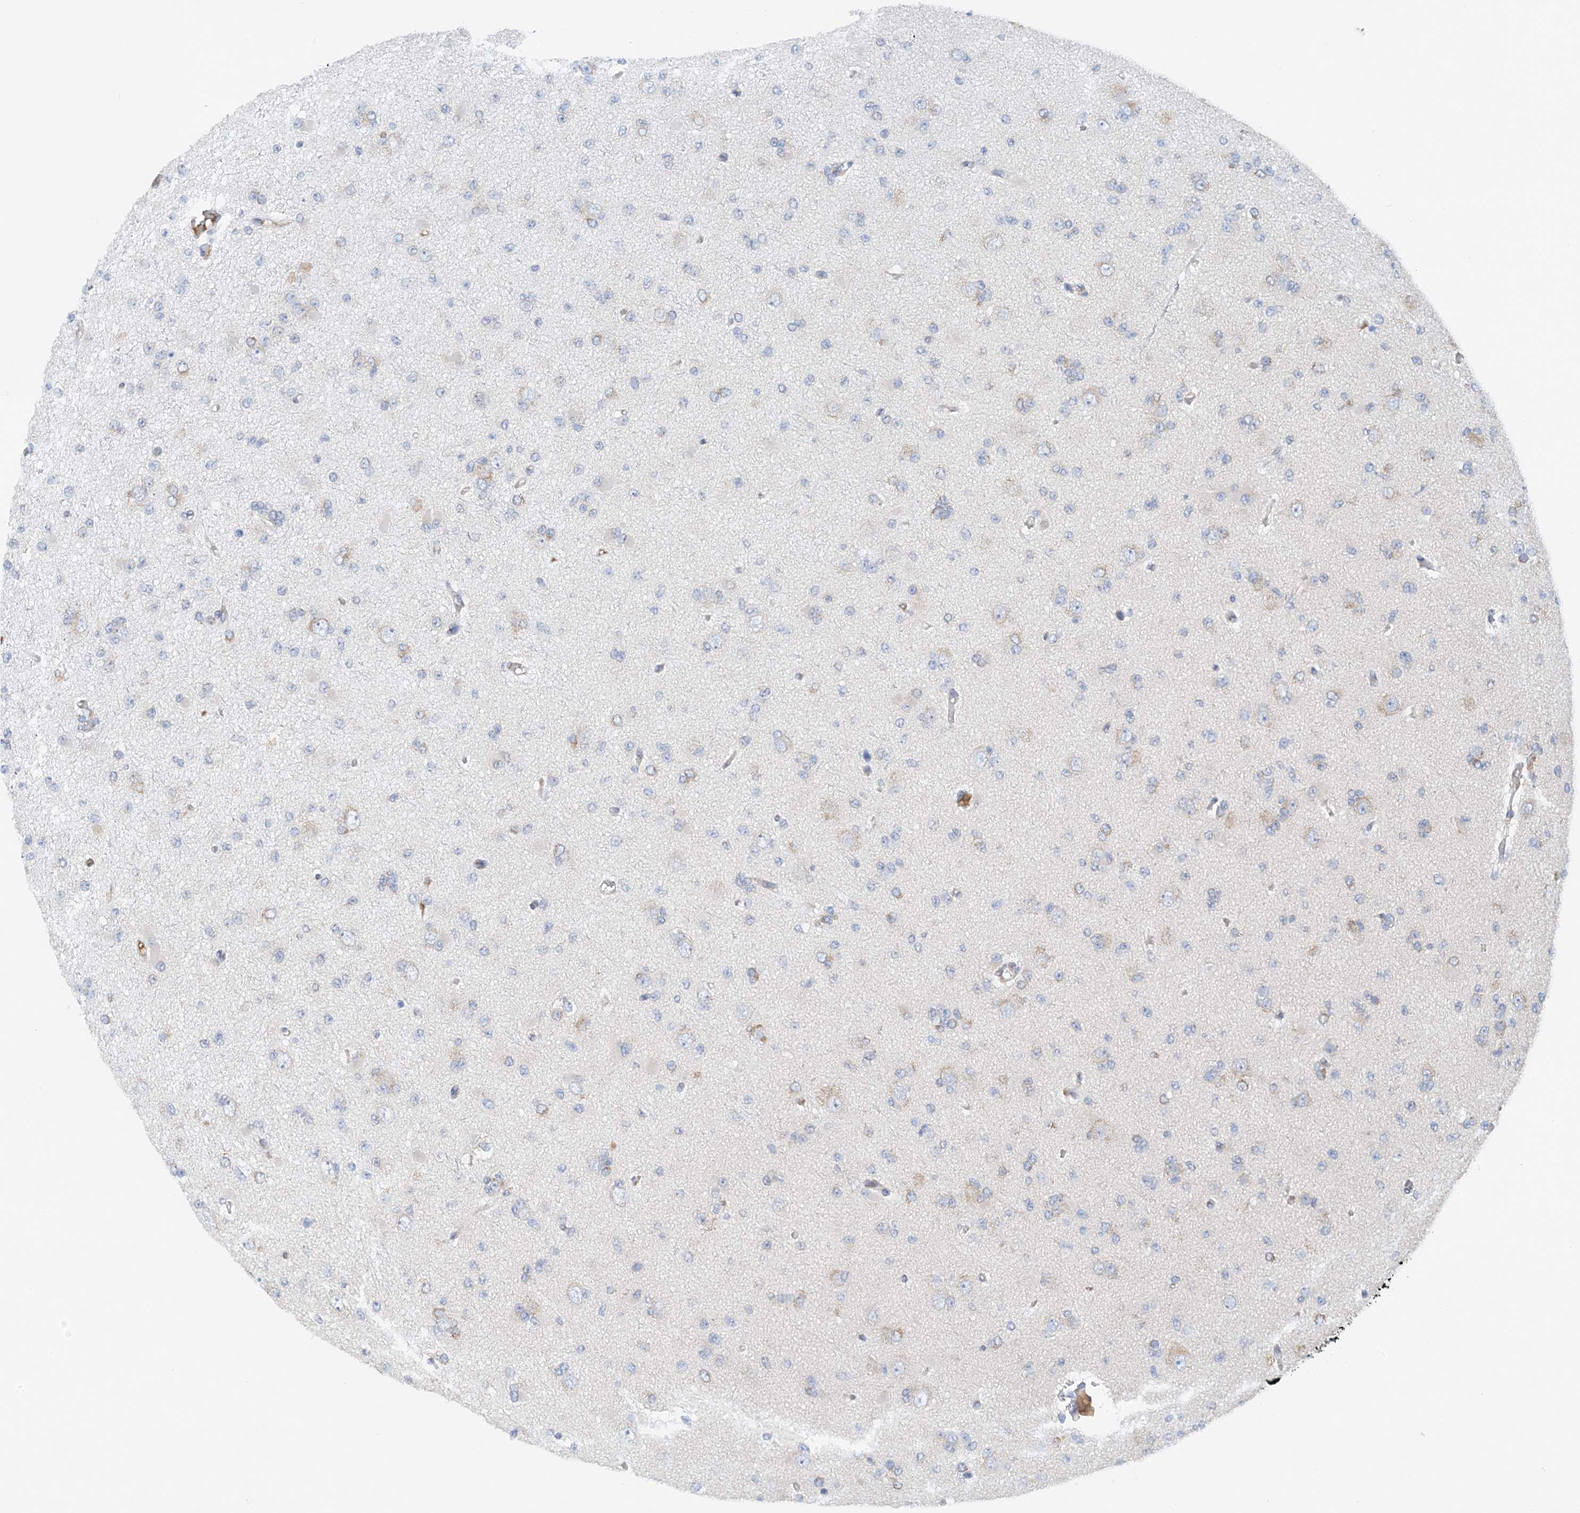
{"staining": {"intensity": "negative", "quantity": "none", "location": "none"}, "tissue": "glioma", "cell_type": "Tumor cells", "image_type": "cancer", "snomed": [{"axis": "morphology", "description": "Glioma, malignant, Low grade"}, {"axis": "topography", "description": "Brain"}], "caption": "IHC micrograph of human malignant glioma (low-grade) stained for a protein (brown), which displays no expression in tumor cells.", "gene": "SLC5A11", "patient": {"sex": "female", "age": 22}}